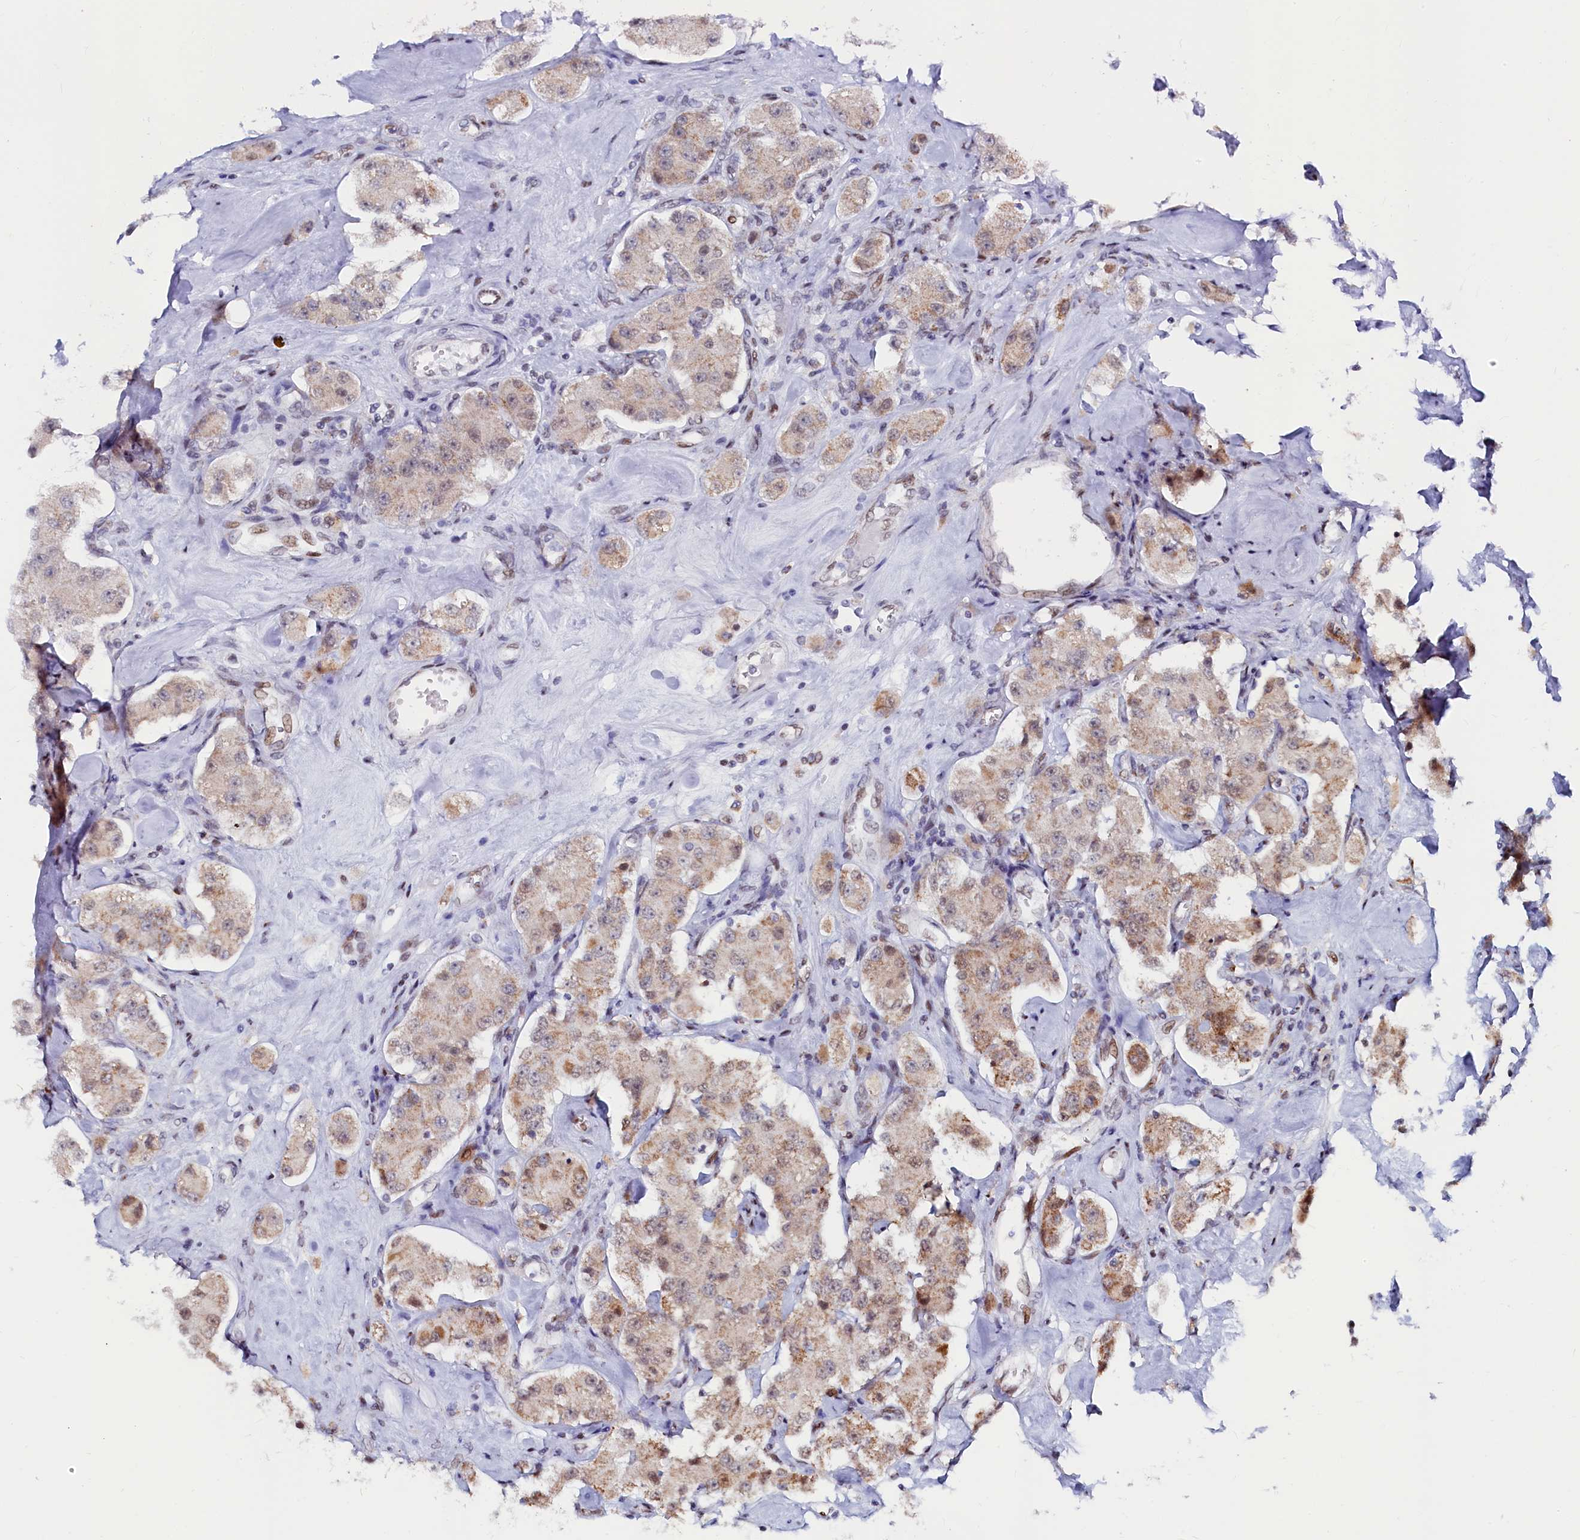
{"staining": {"intensity": "weak", "quantity": ">75%", "location": "cytoplasmic/membranous"}, "tissue": "carcinoid", "cell_type": "Tumor cells", "image_type": "cancer", "snomed": [{"axis": "morphology", "description": "Carcinoid, malignant, NOS"}, {"axis": "topography", "description": "Pancreas"}], "caption": "Protein staining displays weak cytoplasmic/membranous staining in approximately >75% of tumor cells in malignant carcinoid. (Brightfield microscopy of DAB IHC at high magnification).", "gene": "HDGFL3", "patient": {"sex": "male", "age": 41}}